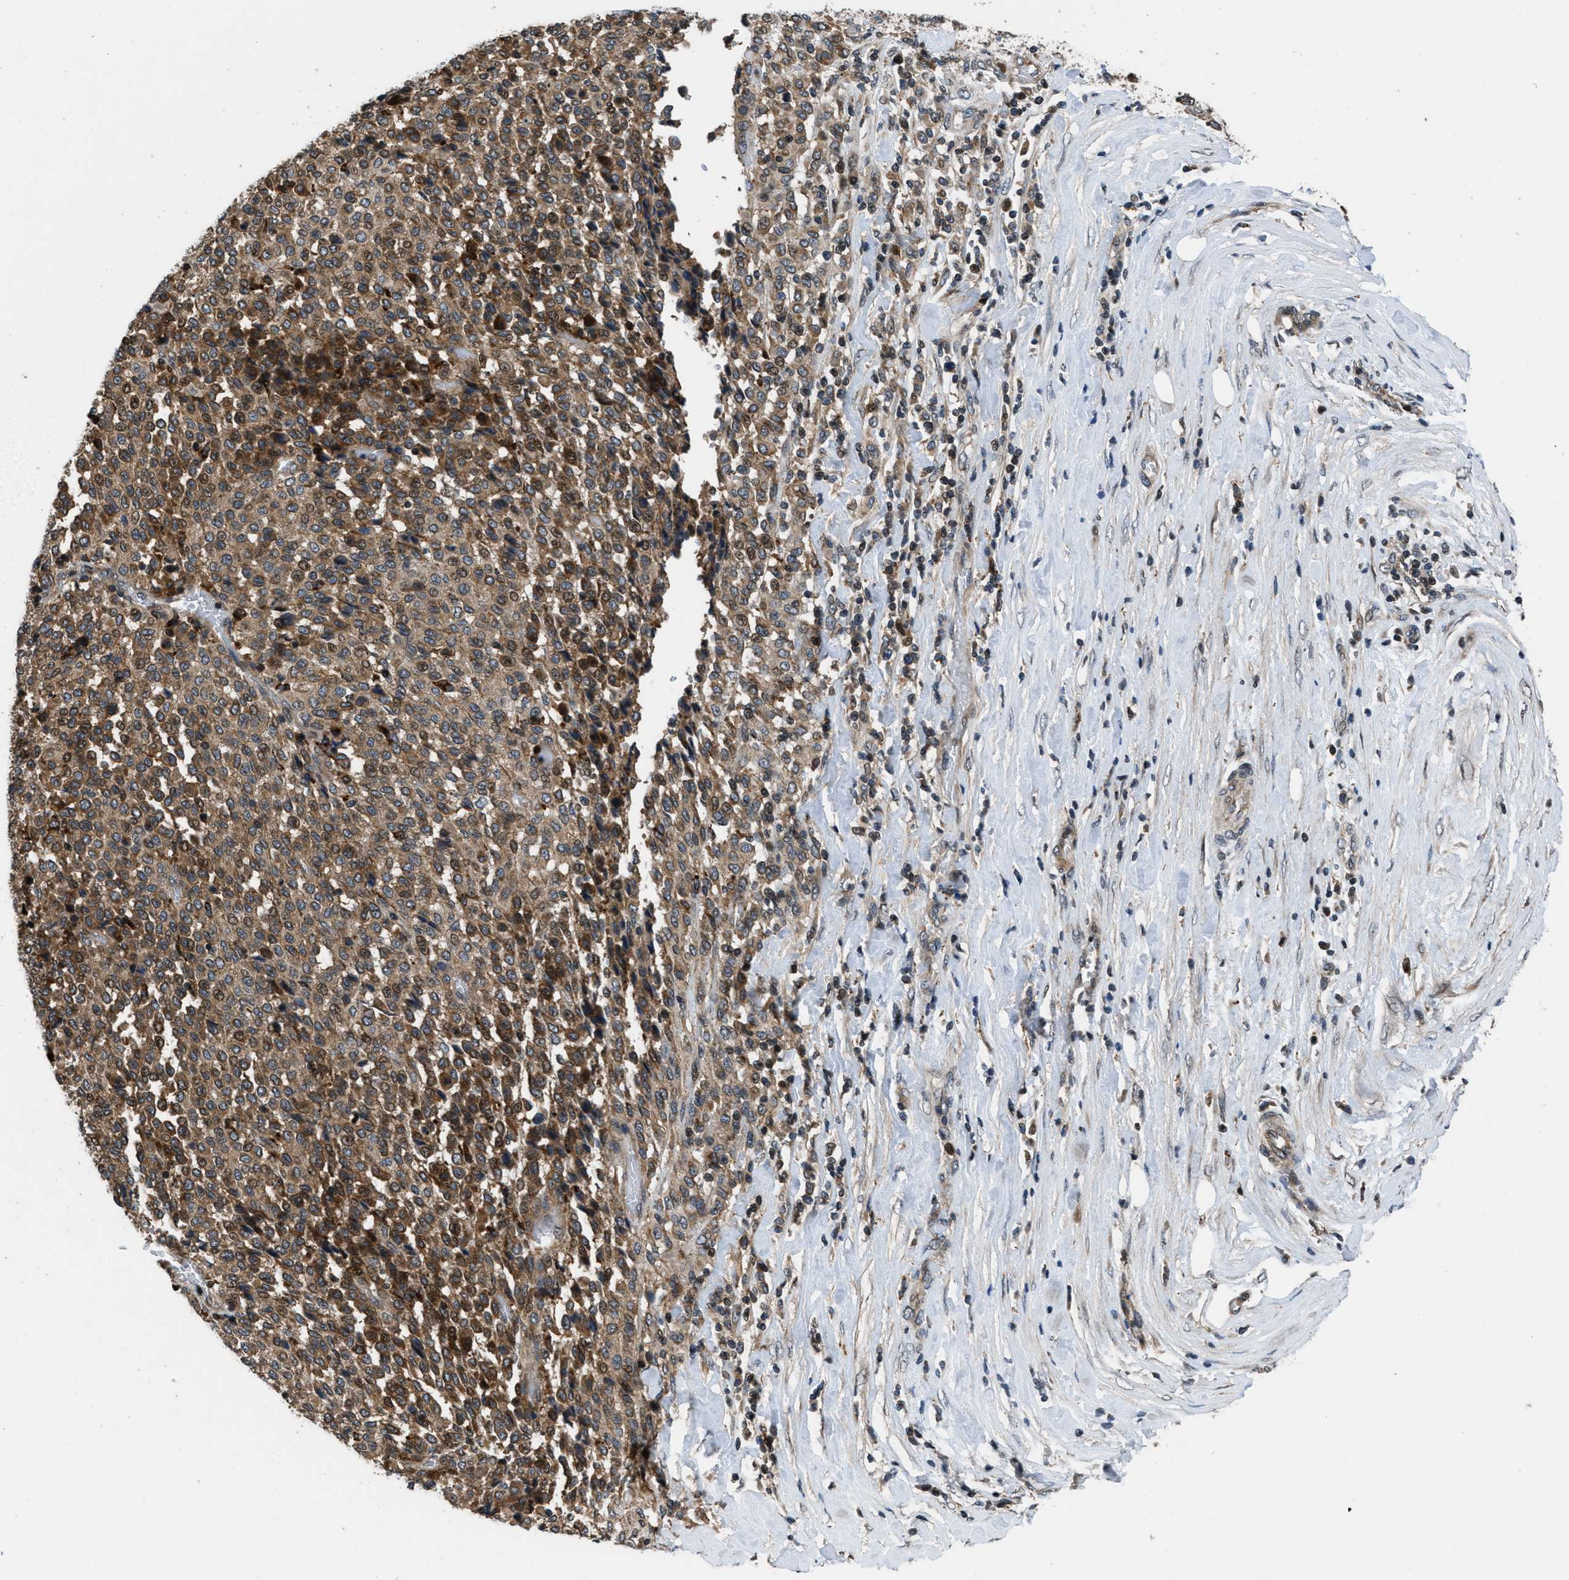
{"staining": {"intensity": "moderate", "quantity": ">75%", "location": "cytoplasmic/membranous"}, "tissue": "melanoma", "cell_type": "Tumor cells", "image_type": "cancer", "snomed": [{"axis": "morphology", "description": "Malignant melanoma, Metastatic site"}, {"axis": "topography", "description": "Pancreas"}], "caption": "Protein staining of melanoma tissue reveals moderate cytoplasmic/membranous expression in approximately >75% of tumor cells.", "gene": "CTBS", "patient": {"sex": "female", "age": 30}}